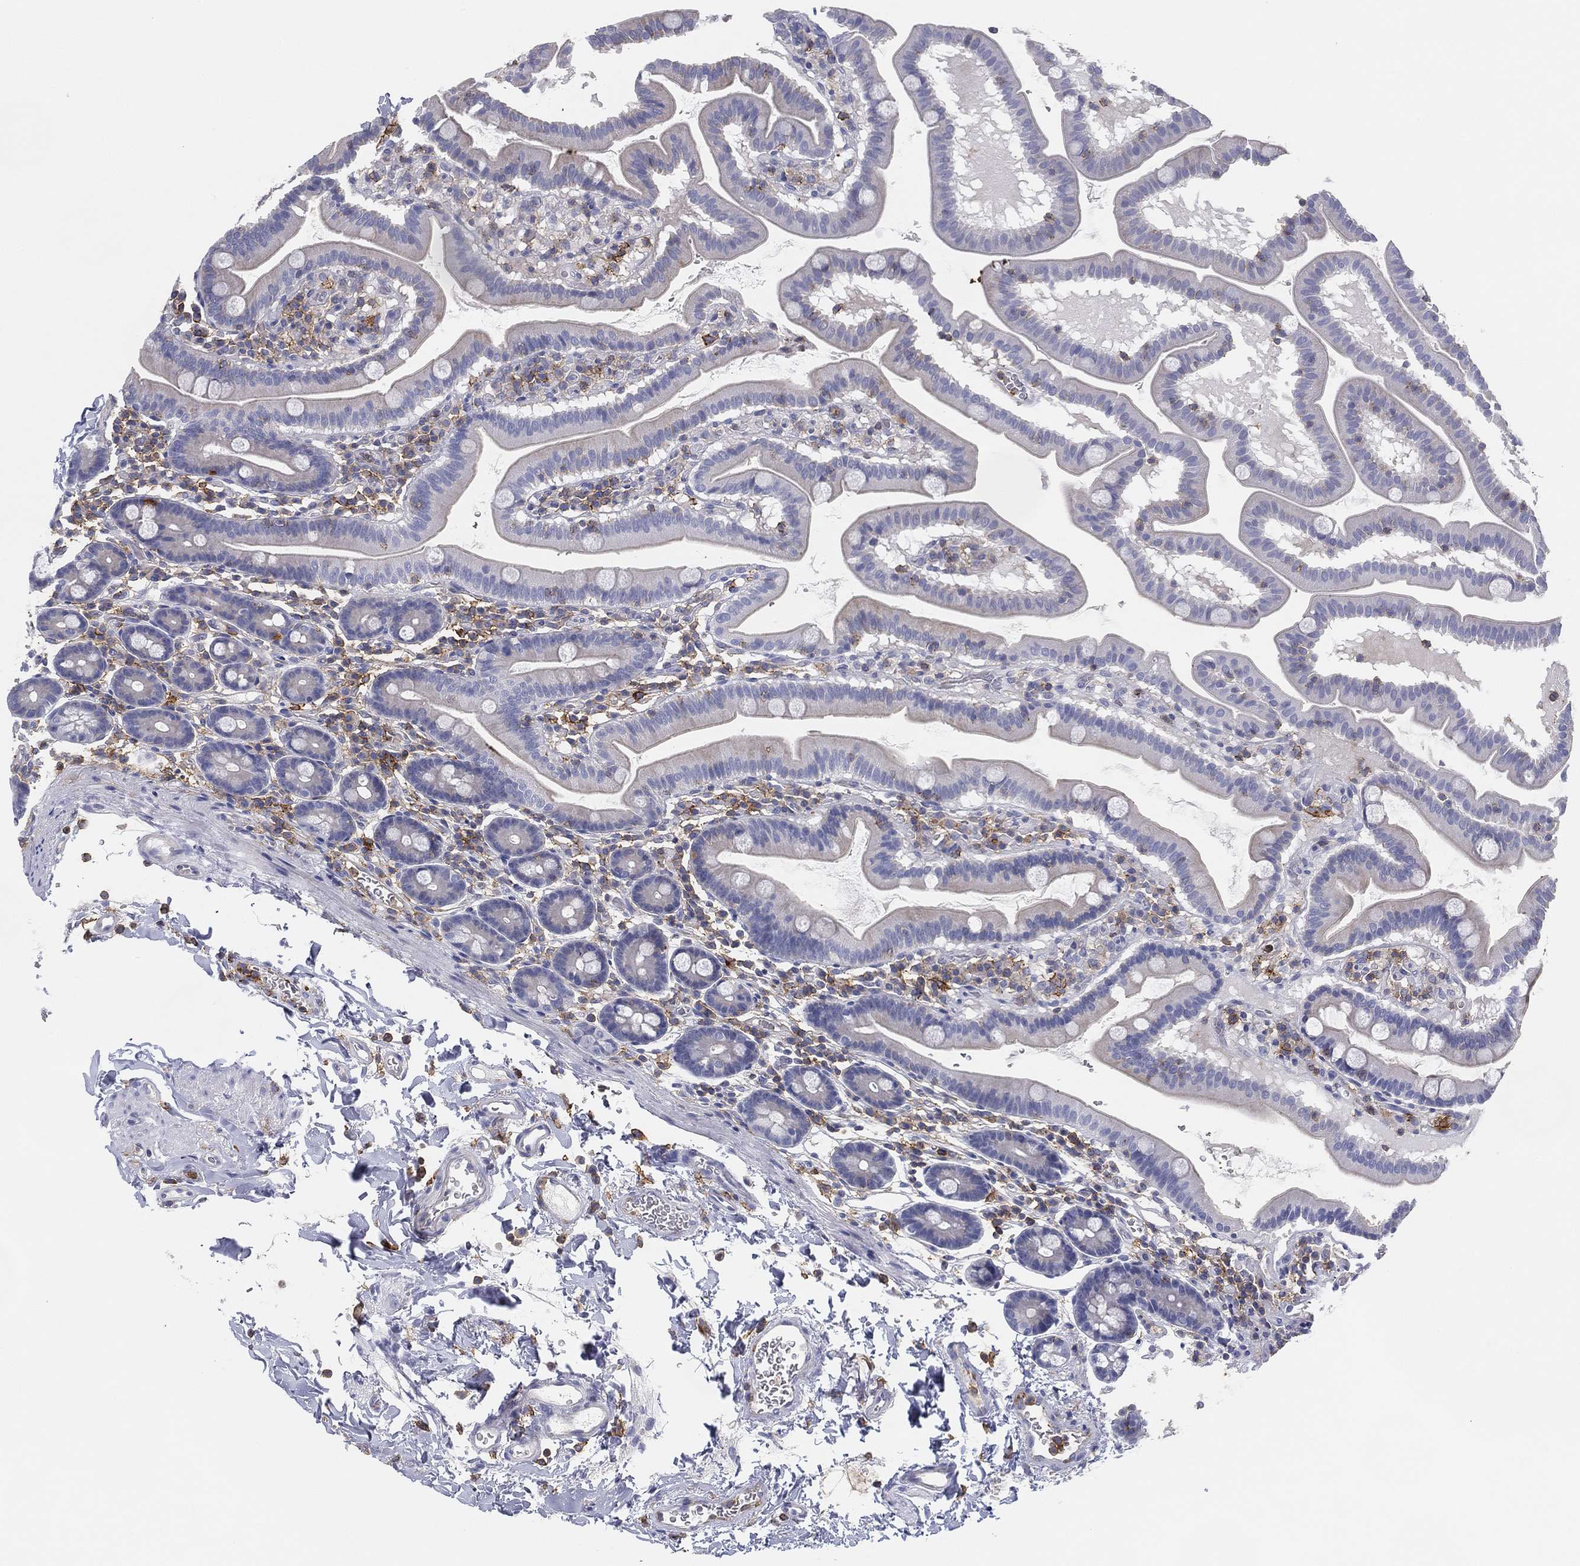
{"staining": {"intensity": "negative", "quantity": "none", "location": "none"}, "tissue": "duodenum", "cell_type": "Glandular cells", "image_type": "normal", "snomed": [{"axis": "morphology", "description": "Normal tissue, NOS"}, {"axis": "topography", "description": "Duodenum"}], "caption": "DAB immunohistochemical staining of unremarkable human duodenum reveals no significant staining in glandular cells. (IHC, brightfield microscopy, high magnification).", "gene": "SELPLG", "patient": {"sex": "male", "age": 59}}